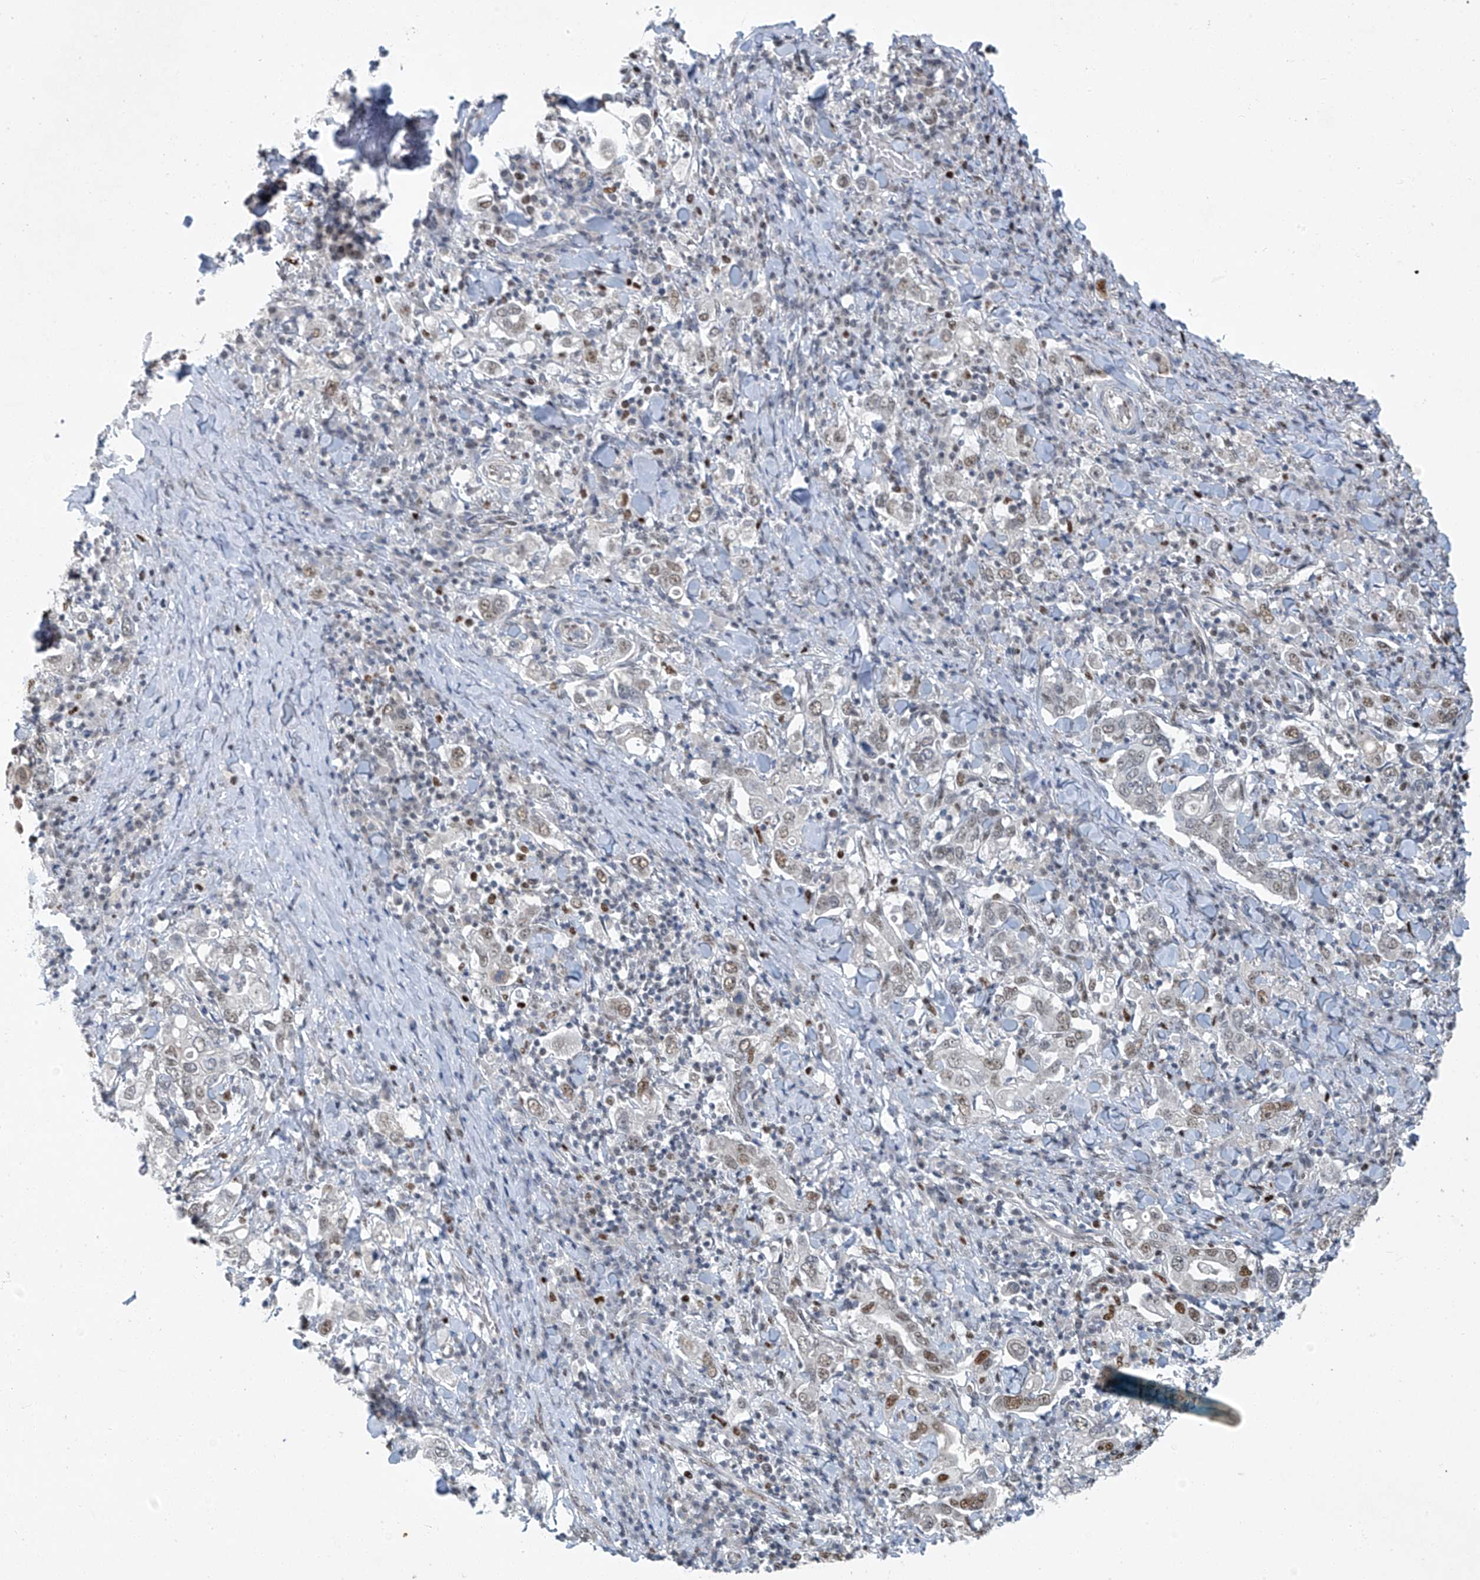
{"staining": {"intensity": "moderate", "quantity": "25%-75%", "location": "nuclear"}, "tissue": "stomach cancer", "cell_type": "Tumor cells", "image_type": "cancer", "snomed": [{"axis": "morphology", "description": "Adenocarcinoma, NOS"}, {"axis": "topography", "description": "Stomach, upper"}], "caption": "This is a photomicrograph of immunohistochemistry staining of stomach cancer (adenocarcinoma), which shows moderate positivity in the nuclear of tumor cells.", "gene": "TAF8", "patient": {"sex": "male", "age": 62}}